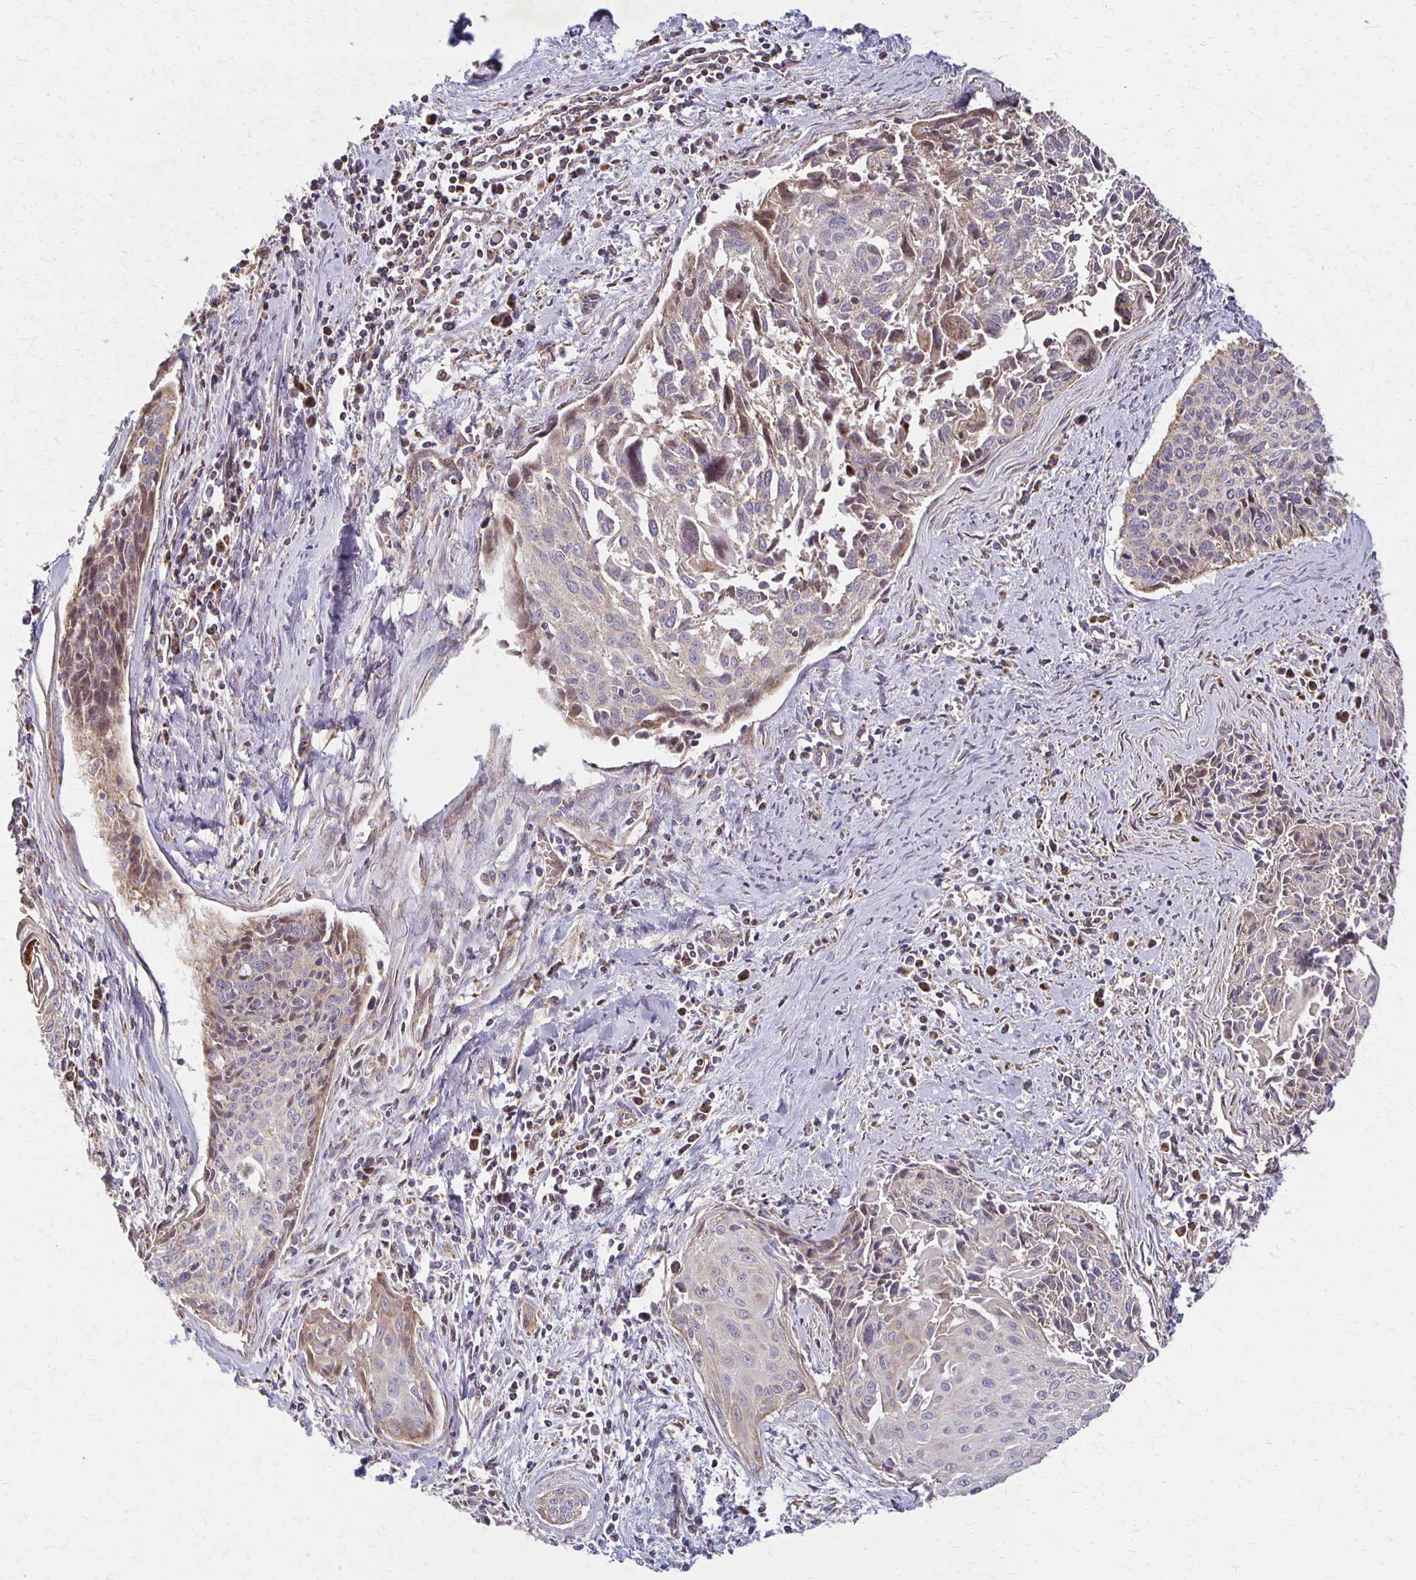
{"staining": {"intensity": "weak", "quantity": "<25%", "location": "cytoplasmic/membranous"}, "tissue": "cervical cancer", "cell_type": "Tumor cells", "image_type": "cancer", "snomed": [{"axis": "morphology", "description": "Squamous cell carcinoma, NOS"}, {"axis": "topography", "description": "Cervix"}], "caption": "A high-resolution photomicrograph shows immunohistochemistry staining of squamous cell carcinoma (cervical), which demonstrates no significant positivity in tumor cells. (DAB (3,3'-diaminobenzidine) immunohistochemistry (IHC) visualized using brightfield microscopy, high magnification).", "gene": "EIF4EBP2", "patient": {"sex": "female", "age": 55}}